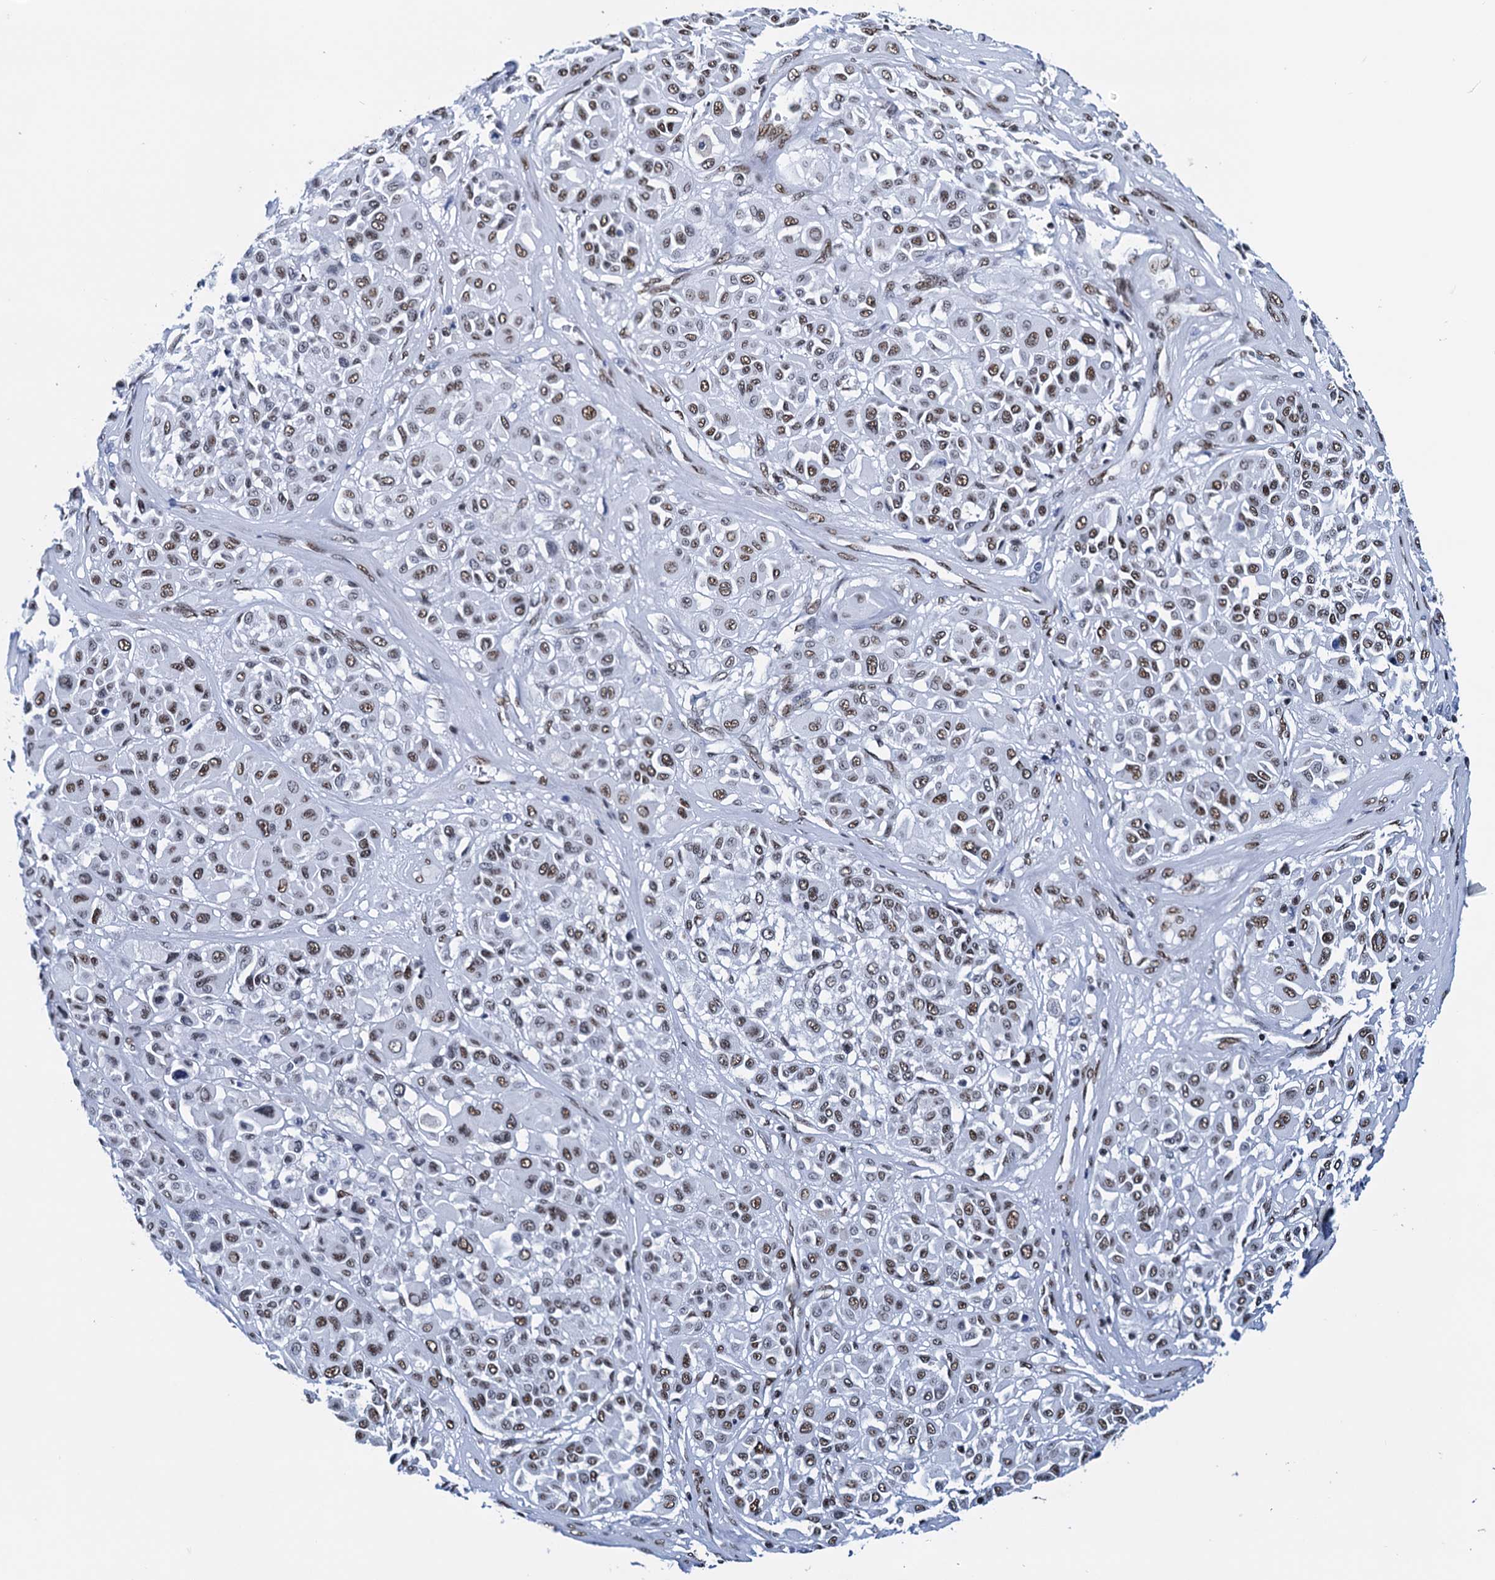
{"staining": {"intensity": "moderate", "quantity": "25%-75%", "location": "nuclear"}, "tissue": "melanoma", "cell_type": "Tumor cells", "image_type": "cancer", "snomed": [{"axis": "morphology", "description": "Malignant melanoma, Metastatic site"}, {"axis": "topography", "description": "Soft tissue"}], "caption": "Malignant melanoma (metastatic site) stained with DAB immunohistochemistry demonstrates medium levels of moderate nuclear expression in approximately 25%-75% of tumor cells. Nuclei are stained in blue.", "gene": "SLTM", "patient": {"sex": "male", "age": 41}}